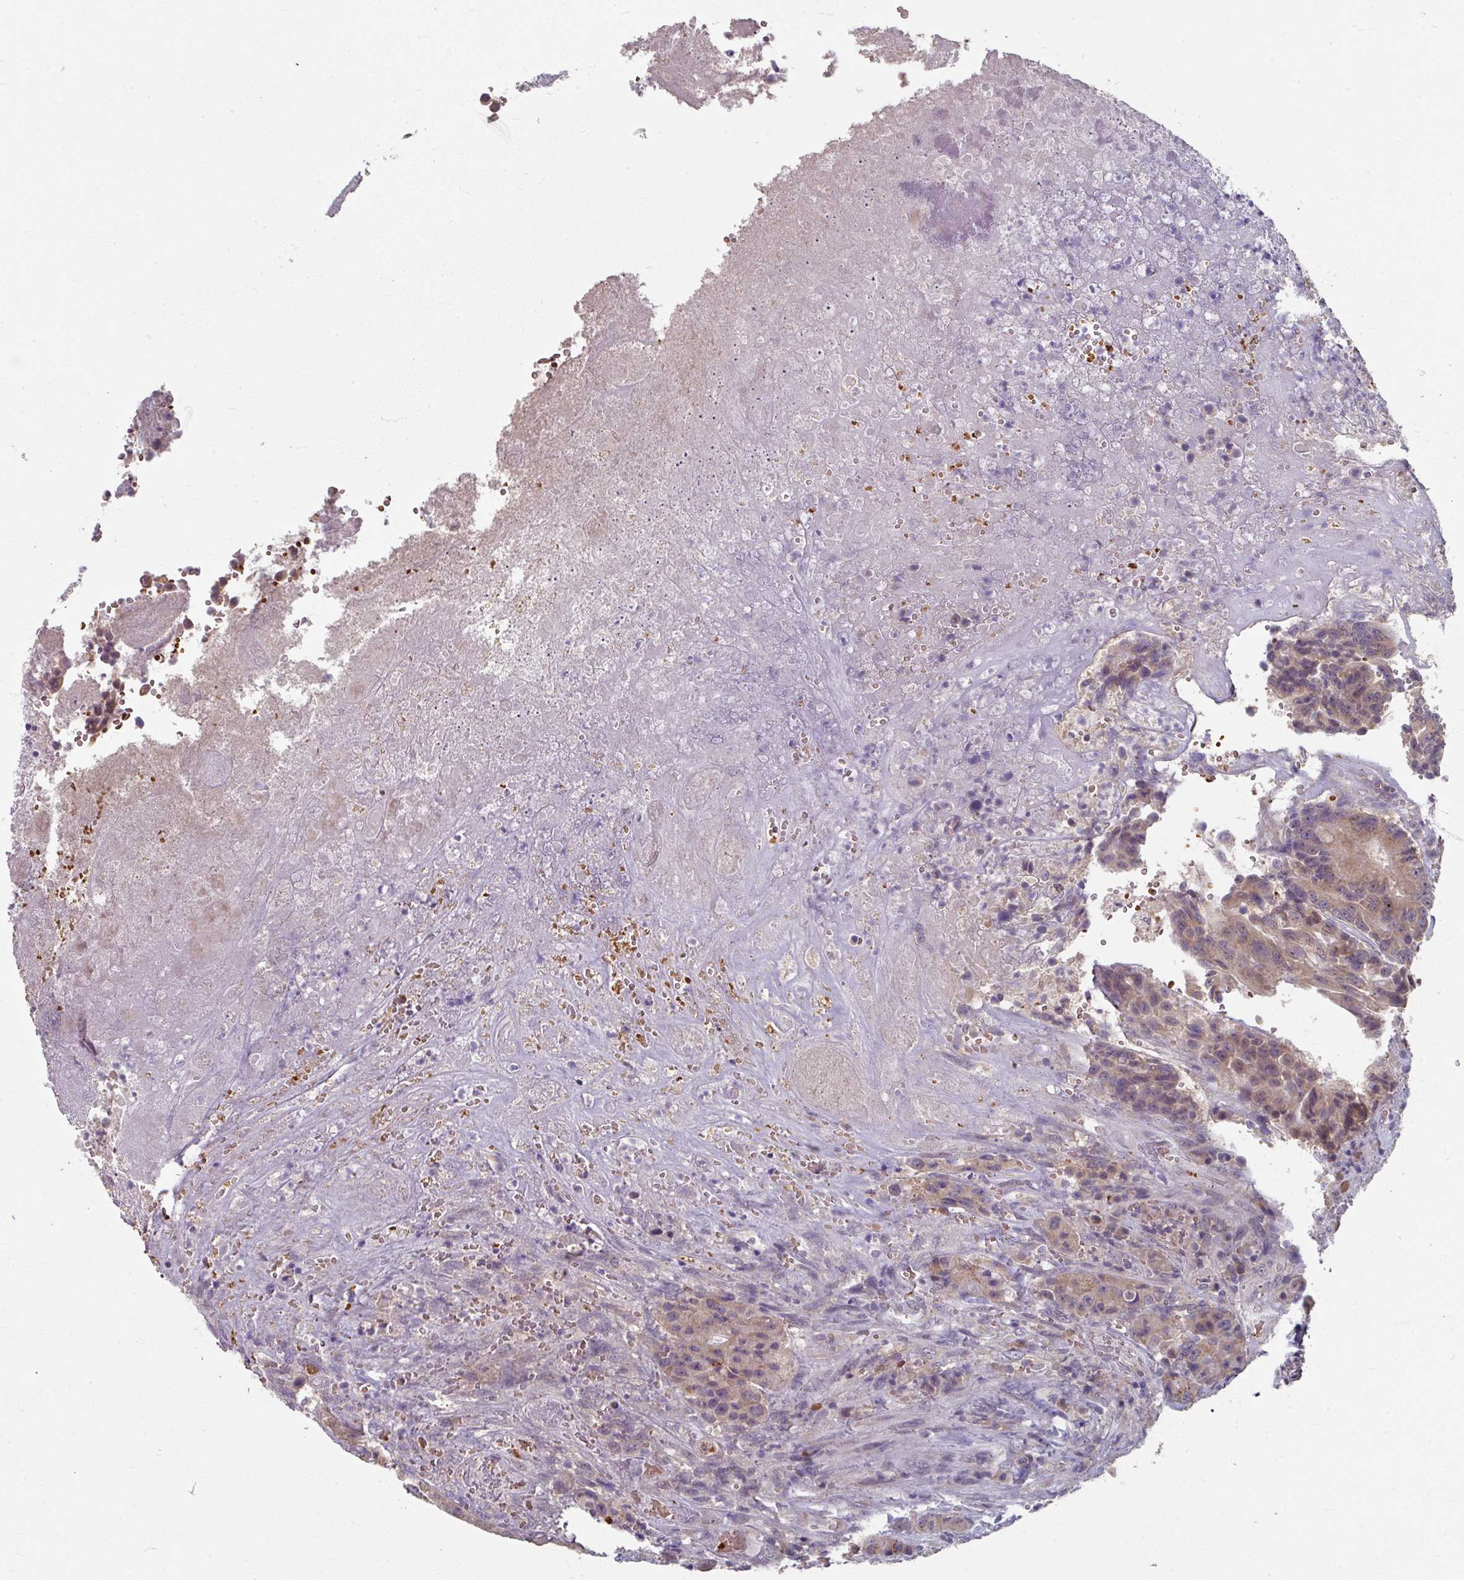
{"staining": {"intensity": "moderate", "quantity": ">75%", "location": "cytoplasmic/membranous,nuclear"}, "tissue": "colorectal cancer", "cell_type": "Tumor cells", "image_type": "cancer", "snomed": [{"axis": "morphology", "description": "Adenocarcinoma, NOS"}, {"axis": "topography", "description": "Rectum"}], "caption": "Immunohistochemical staining of human colorectal adenocarcinoma reveals moderate cytoplasmic/membranous and nuclear protein positivity in about >75% of tumor cells.", "gene": "KMT5C", "patient": {"sex": "male", "age": 69}}